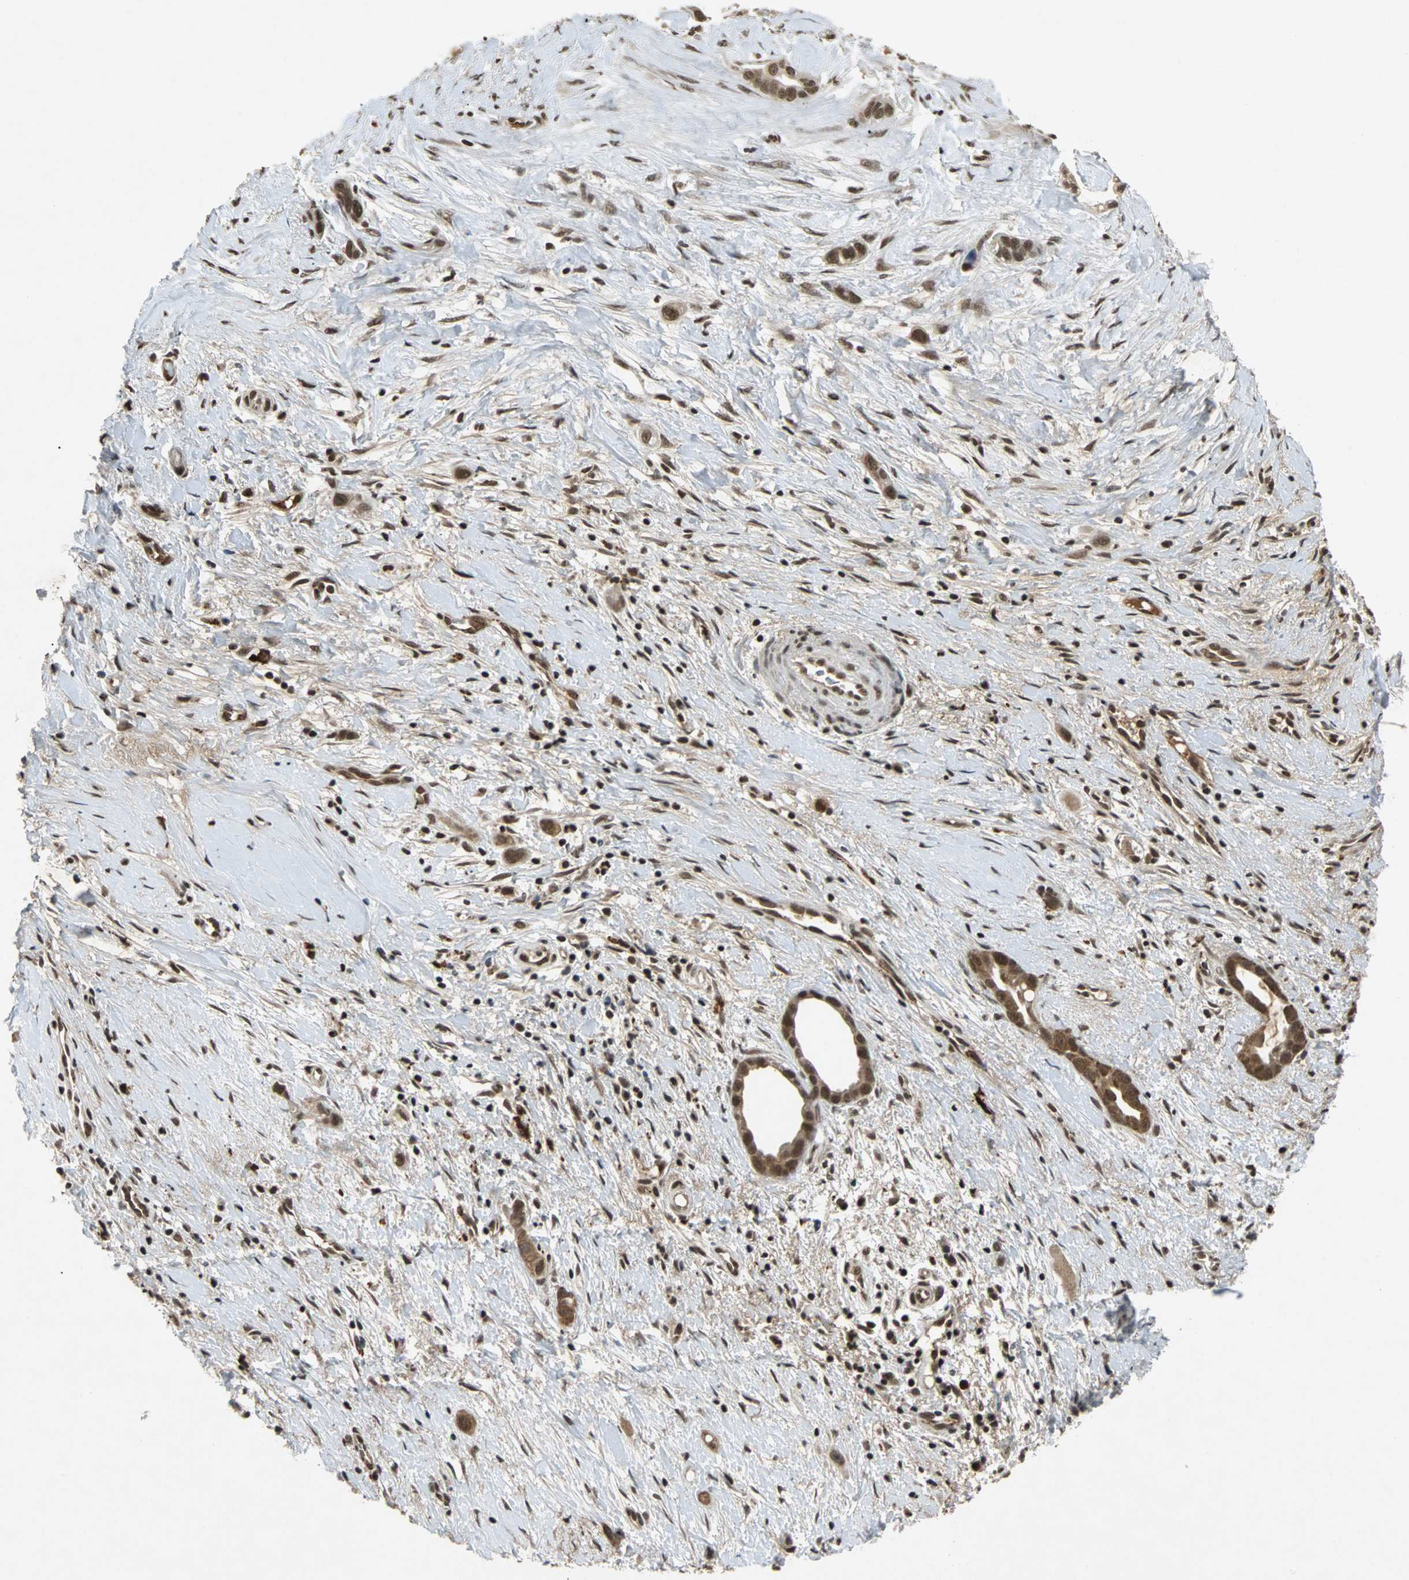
{"staining": {"intensity": "strong", "quantity": ">75%", "location": "cytoplasmic/membranous,nuclear"}, "tissue": "liver cancer", "cell_type": "Tumor cells", "image_type": "cancer", "snomed": [{"axis": "morphology", "description": "Cholangiocarcinoma"}, {"axis": "topography", "description": "Liver"}], "caption": "Protein positivity by IHC shows strong cytoplasmic/membranous and nuclear staining in approximately >75% of tumor cells in liver cholangiocarcinoma.", "gene": "TAF5", "patient": {"sex": "female", "age": 65}}